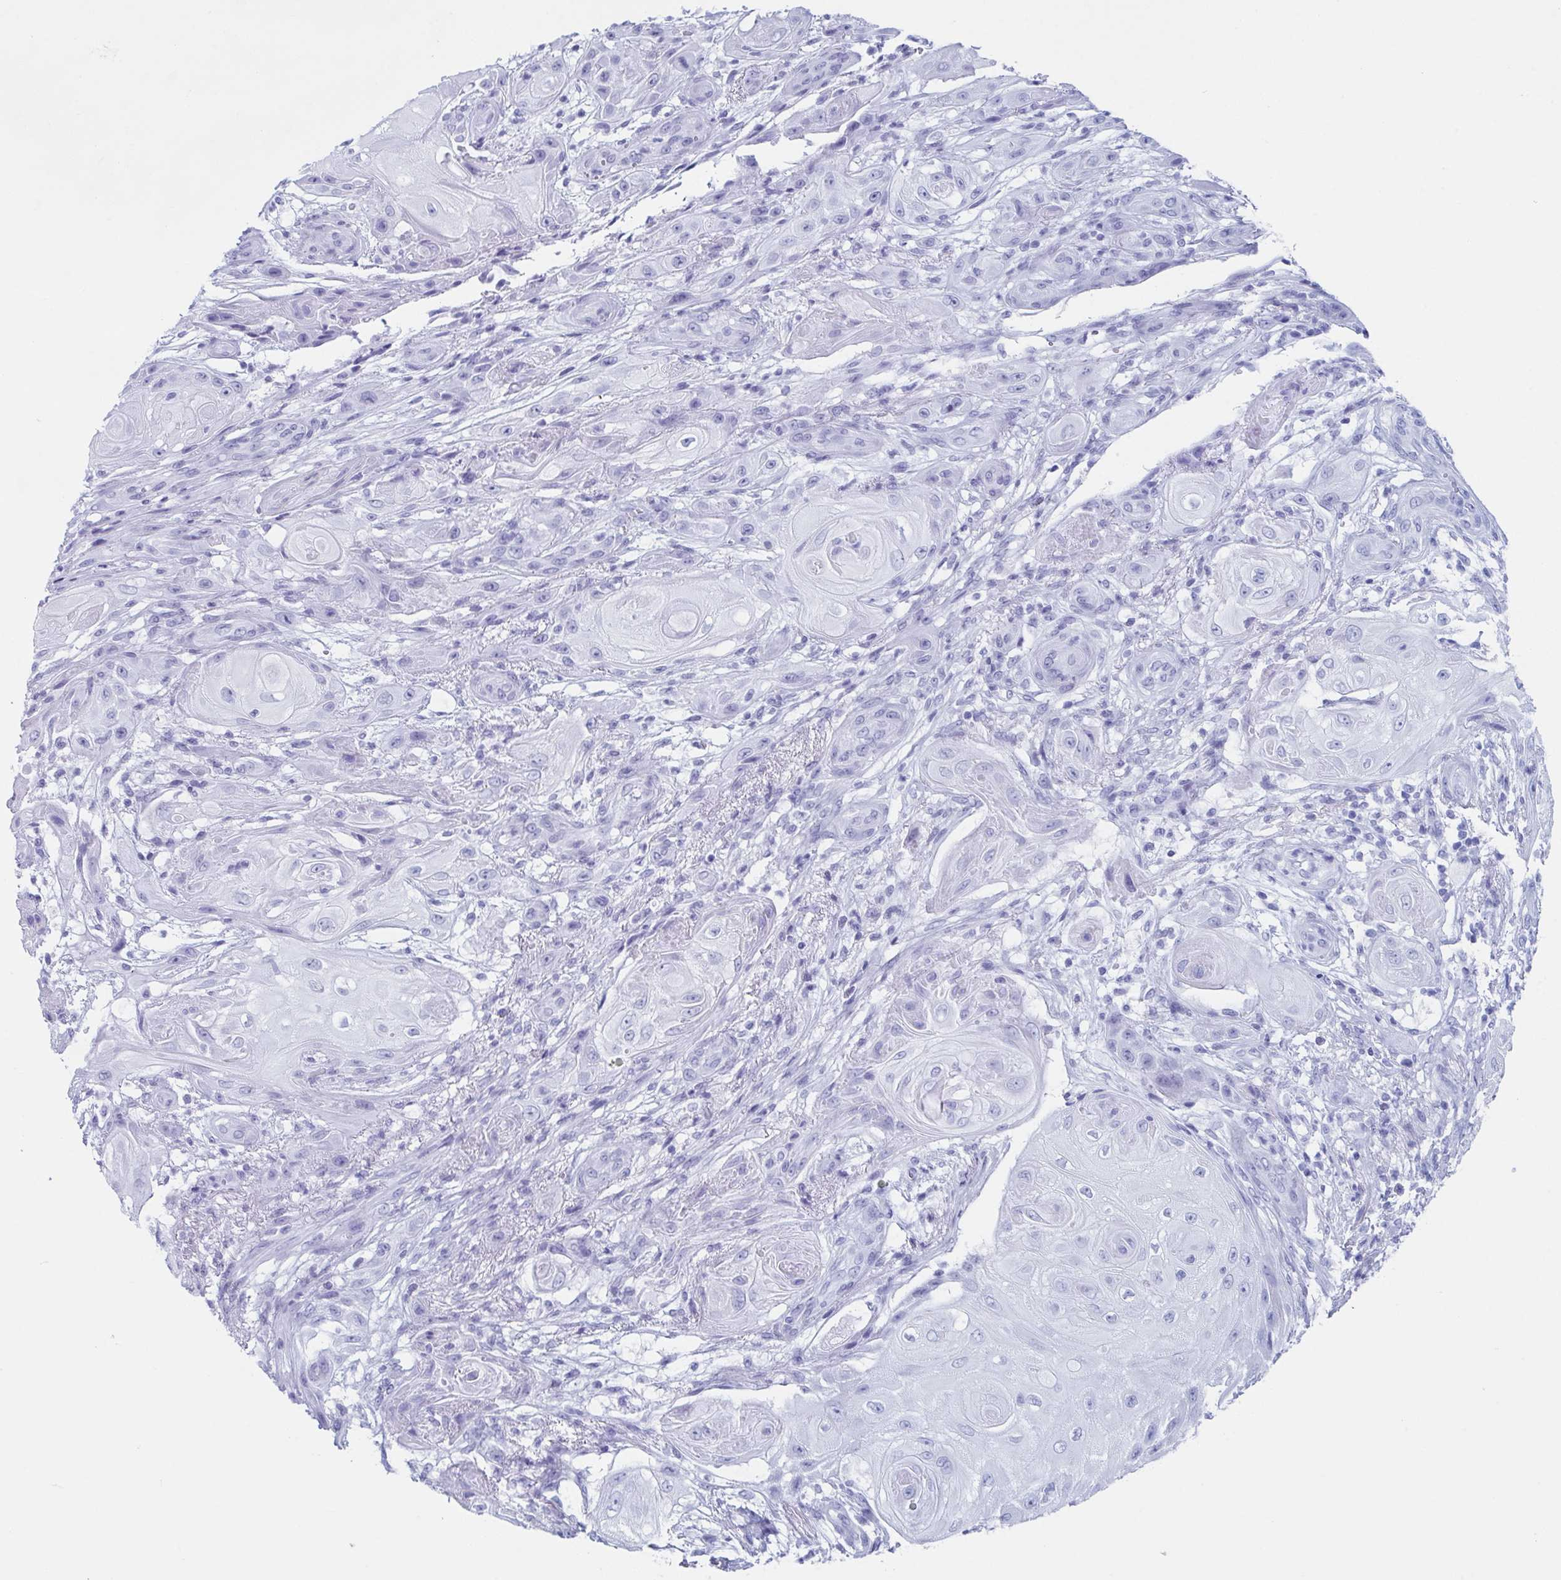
{"staining": {"intensity": "negative", "quantity": "none", "location": "none"}, "tissue": "skin cancer", "cell_type": "Tumor cells", "image_type": "cancer", "snomed": [{"axis": "morphology", "description": "Squamous cell carcinoma, NOS"}, {"axis": "topography", "description": "Skin"}], "caption": "DAB immunohistochemical staining of human skin squamous cell carcinoma exhibits no significant staining in tumor cells.", "gene": "LYRM2", "patient": {"sex": "male", "age": 62}}